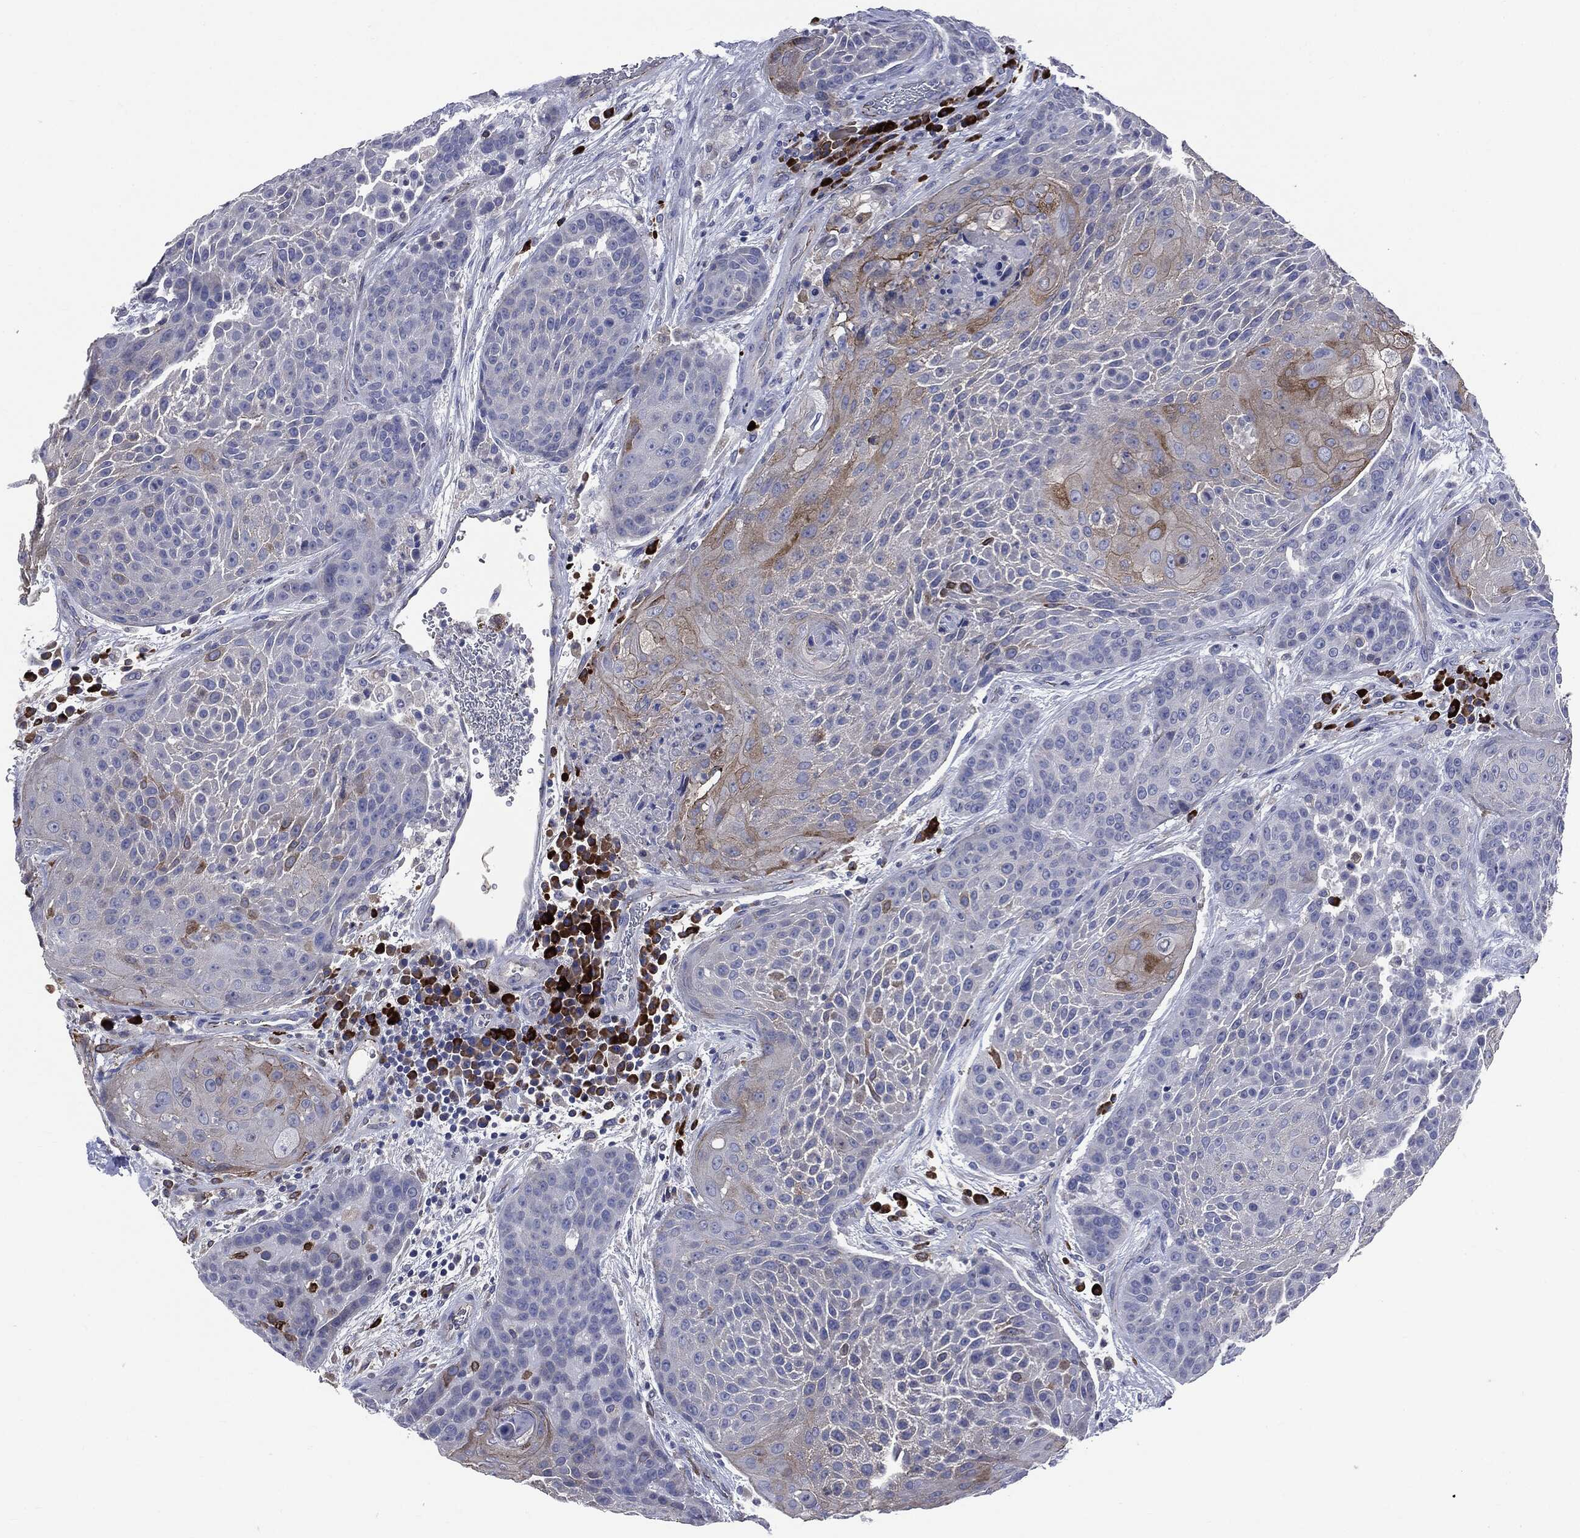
{"staining": {"intensity": "moderate", "quantity": "<25%", "location": "cytoplasmic/membranous"}, "tissue": "urothelial cancer", "cell_type": "Tumor cells", "image_type": "cancer", "snomed": [{"axis": "morphology", "description": "Urothelial carcinoma, High grade"}, {"axis": "topography", "description": "Urinary bladder"}], "caption": "This is an image of immunohistochemistry (IHC) staining of urothelial carcinoma (high-grade), which shows moderate positivity in the cytoplasmic/membranous of tumor cells.", "gene": "PTGS2", "patient": {"sex": "female", "age": 63}}